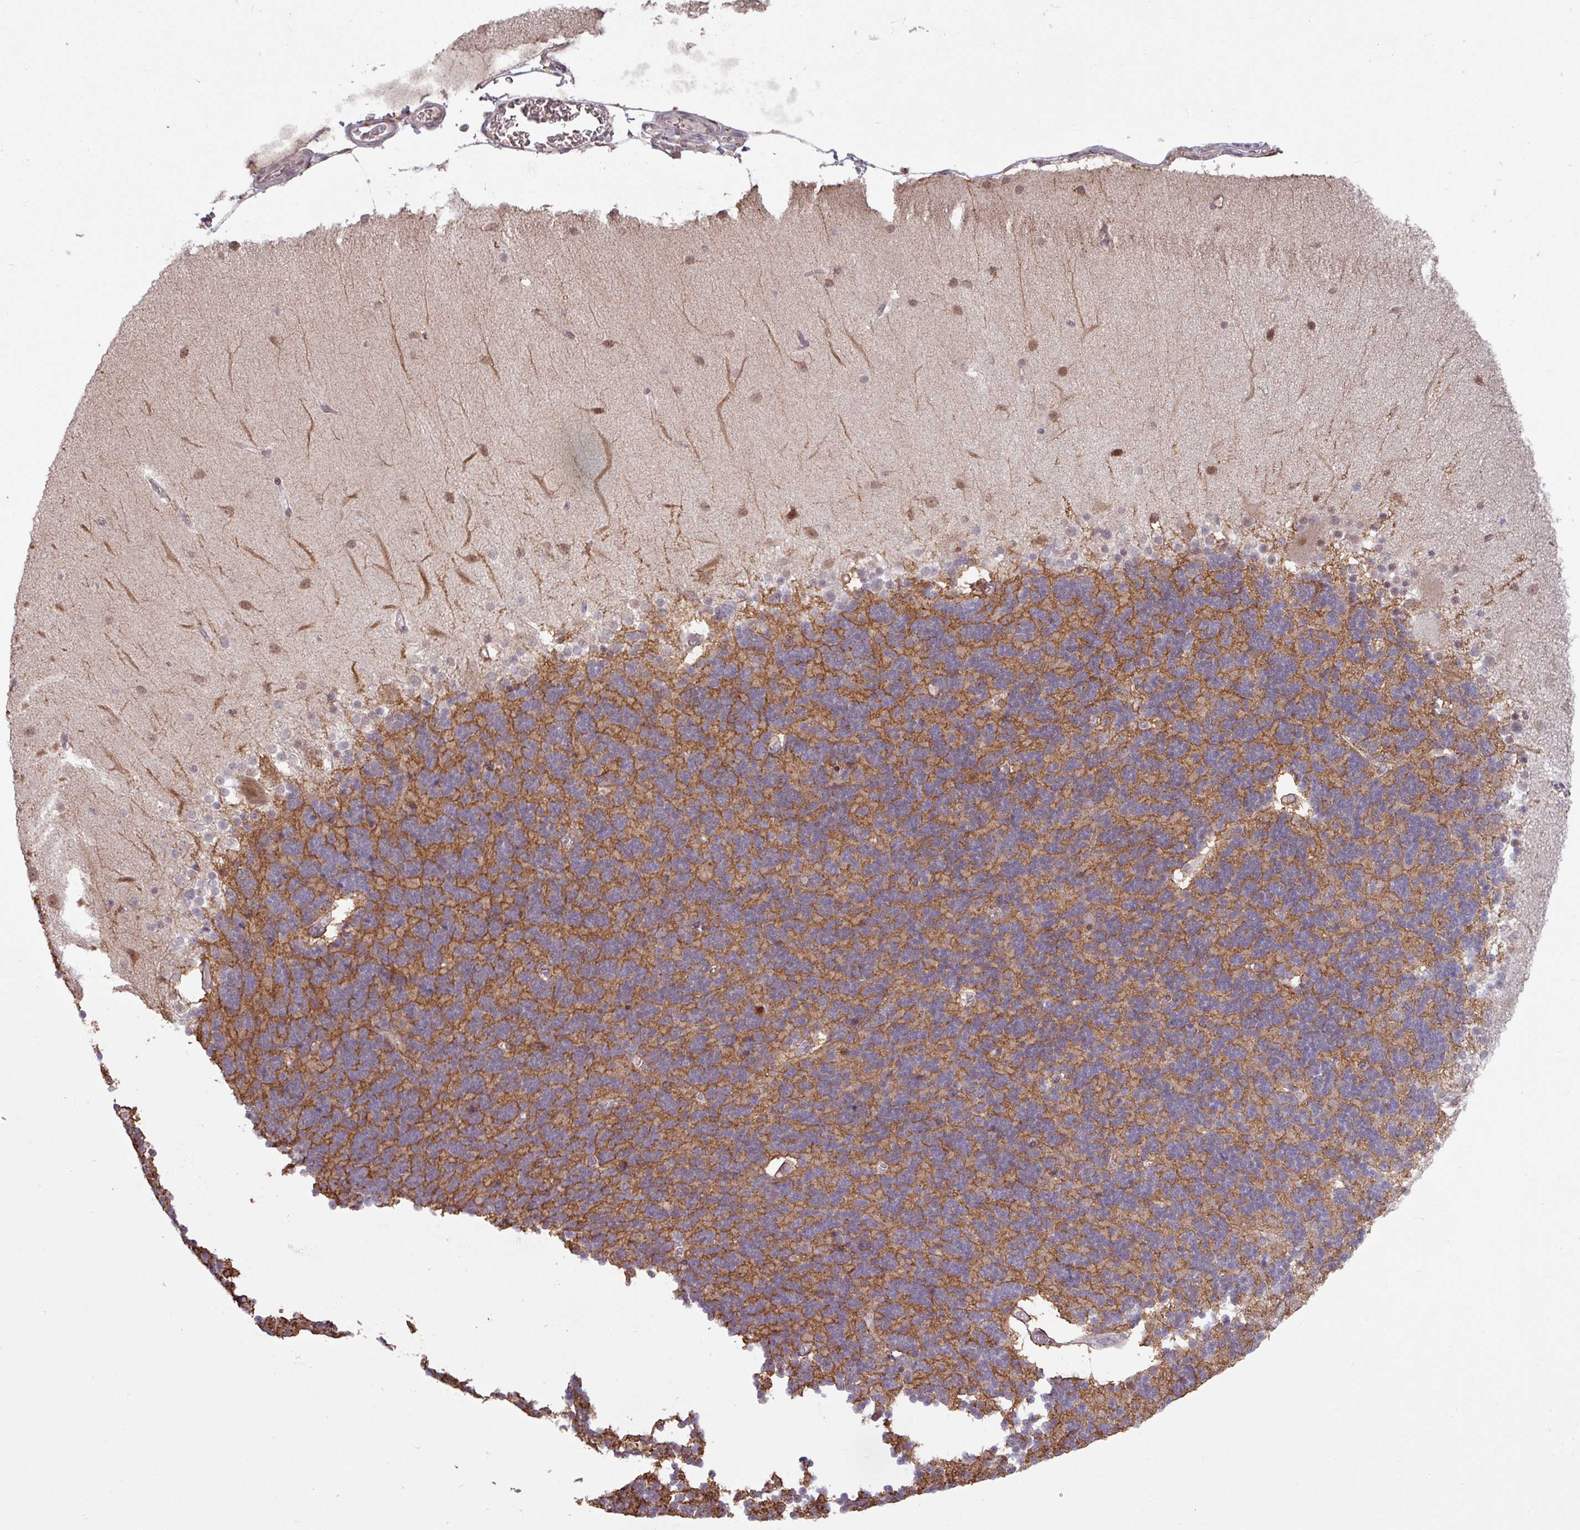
{"staining": {"intensity": "moderate", "quantity": "25%-75%", "location": "cytoplasmic/membranous"}, "tissue": "cerebellum", "cell_type": "Cells in granular layer", "image_type": "normal", "snomed": [{"axis": "morphology", "description": "Normal tissue, NOS"}, {"axis": "topography", "description": "Cerebellum"}], "caption": "Protein staining of benign cerebellum displays moderate cytoplasmic/membranous positivity in about 25%-75% of cells in granular layer.", "gene": "GON7", "patient": {"sex": "female", "age": 54}}